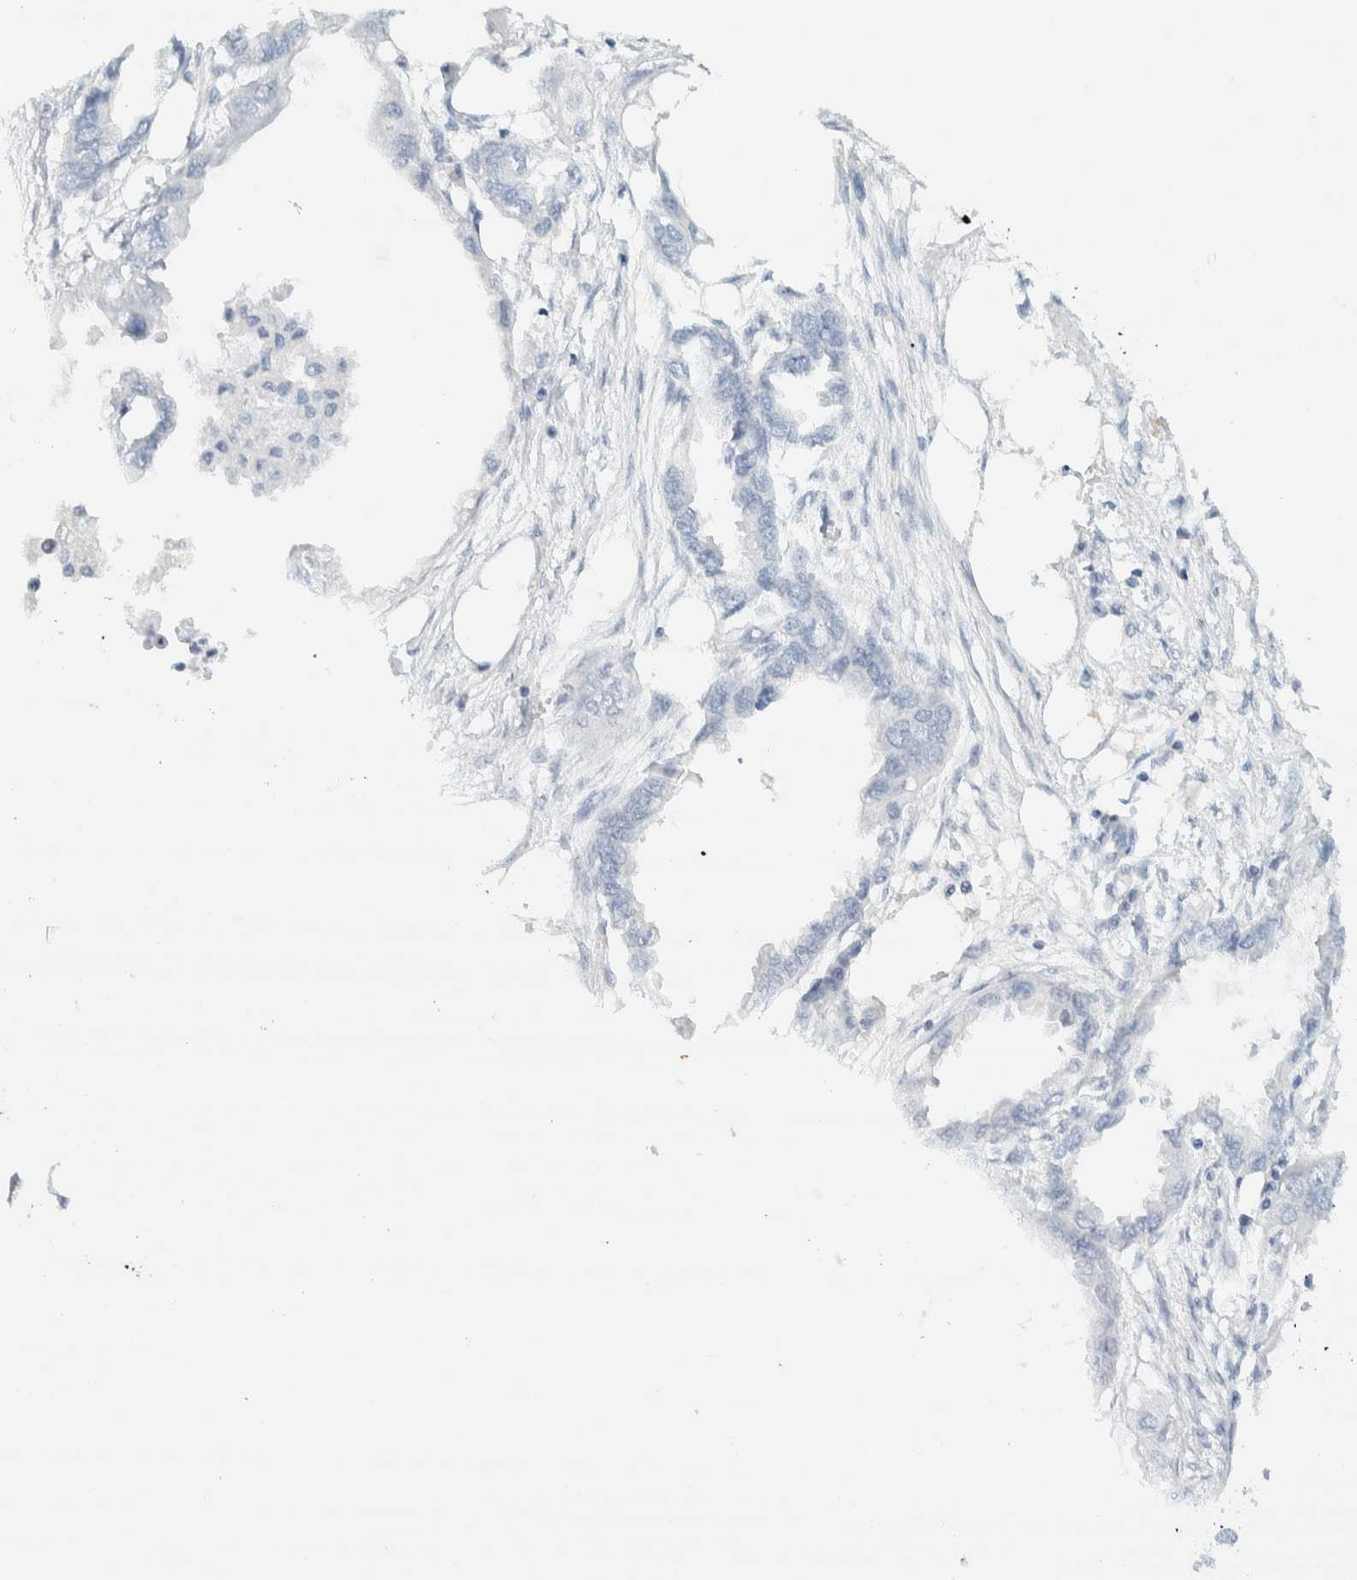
{"staining": {"intensity": "negative", "quantity": "none", "location": "none"}, "tissue": "endometrial cancer", "cell_type": "Tumor cells", "image_type": "cancer", "snomed": [{"axis": "morphology", "description": "Adenocarcinoma, NOS"}, {"axis": "morphology", "description": "Adenocarcinoma, metastatic, NOS"}, {"axis": "topography", "description": "Adipose tissue"}, {"axis": "topography", "description": "Endometrium"}], "caption": "High magnification brightfield microscopy of endometrial cancer stained with DAB (brown) and counterstained with hematoxylin (blue): tumor cells show no significant positivity. (IHC, brightfield microscopy, high magnification).", "gene": "ALOX12B", "patient": {"sex": "female", "age": 67}}